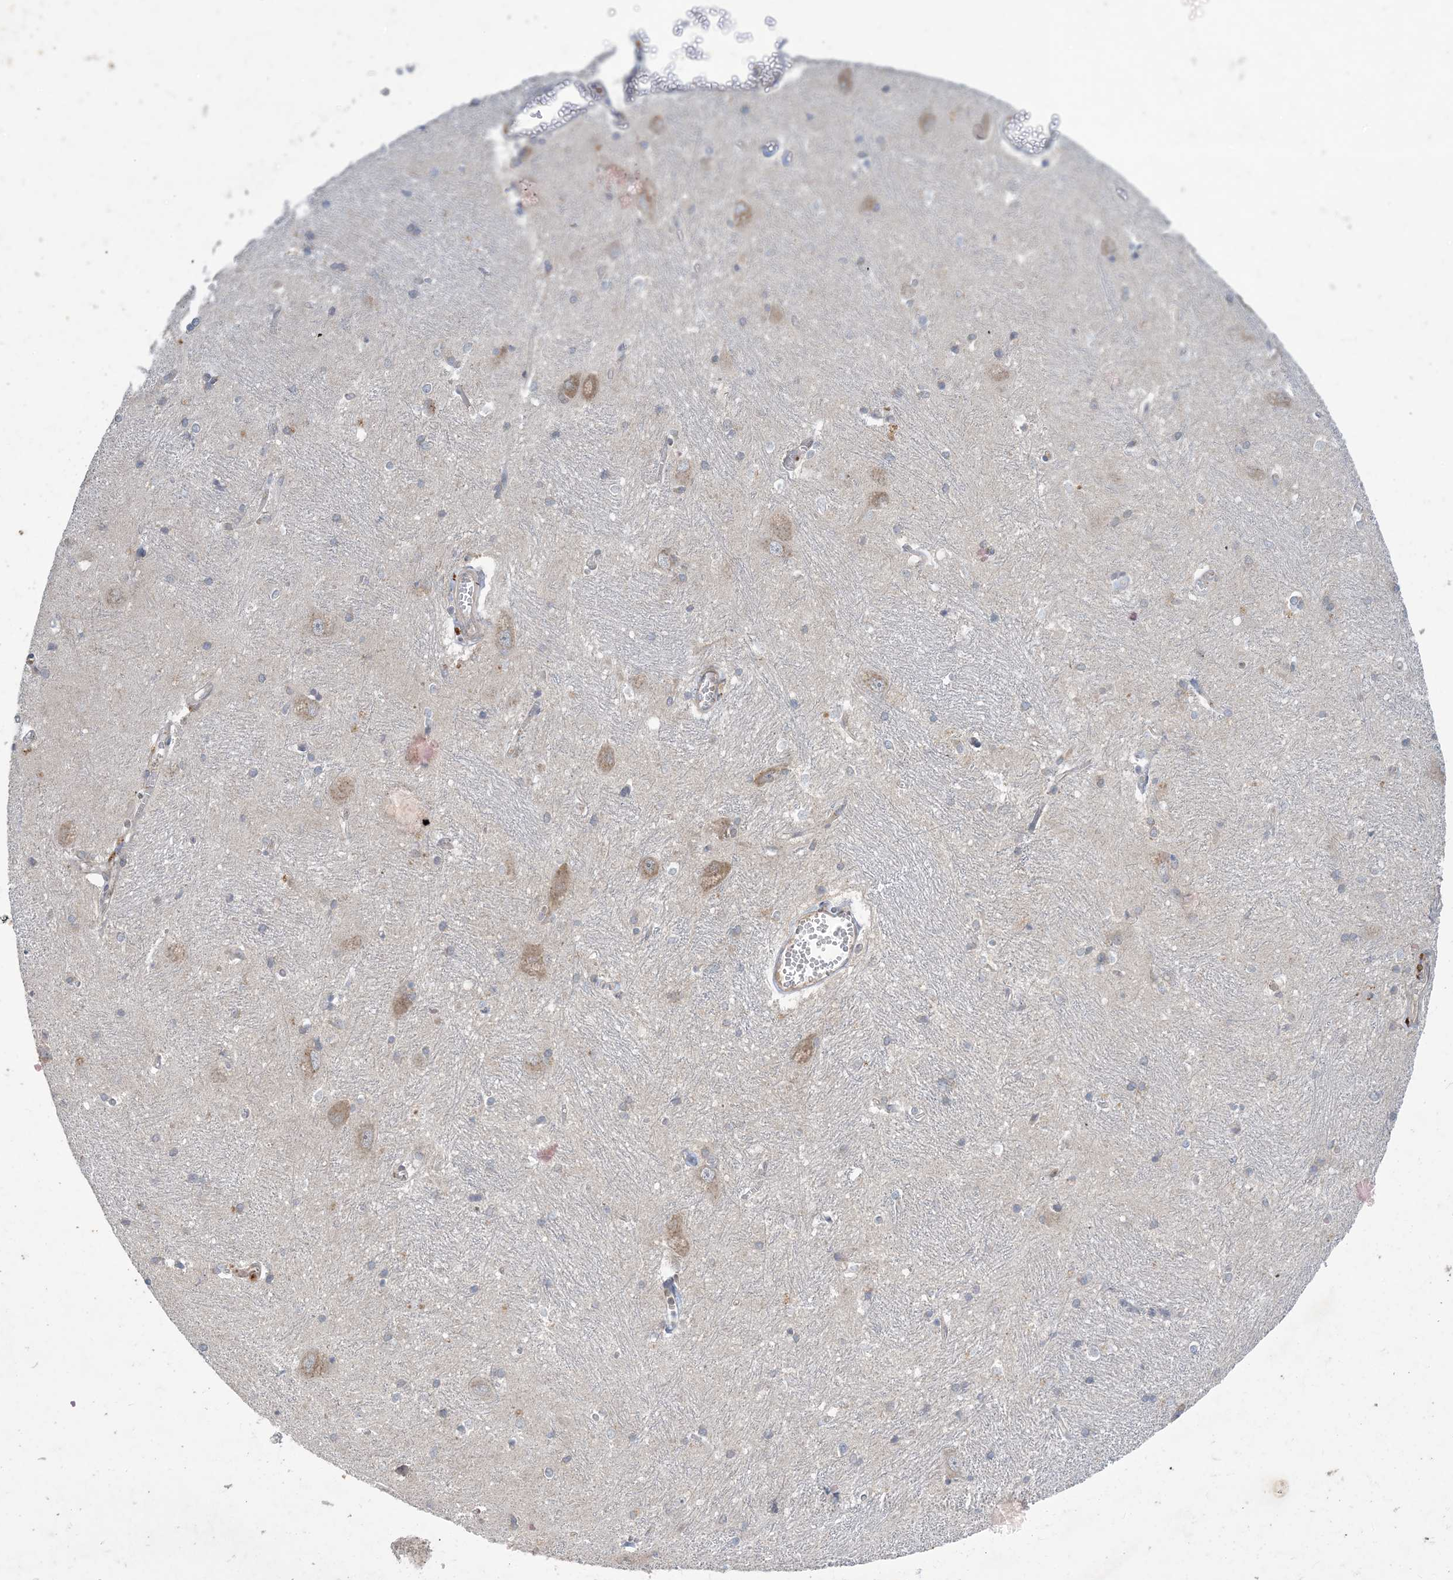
{"staining": {"intensity": "weak", "quantity": "<25%", "location": "cytoplasmic/membranous"}, "tissue": "caudate", "cell_type": "Glial cells", "image_type": "normal", "snomed": [{"axis": "morphology", "description": "Normal tissue, NOS"}, {"axis": "topography", "description": "Lateral ventricle wall"}], "caption": "Immunohistochemistry (IHC) image of unremarkable caudate stained for a protein (brown), which displays no positivity in glial cells.", "gene": "MRPS18A", "patient": {"sex": "male", "age": 37}}